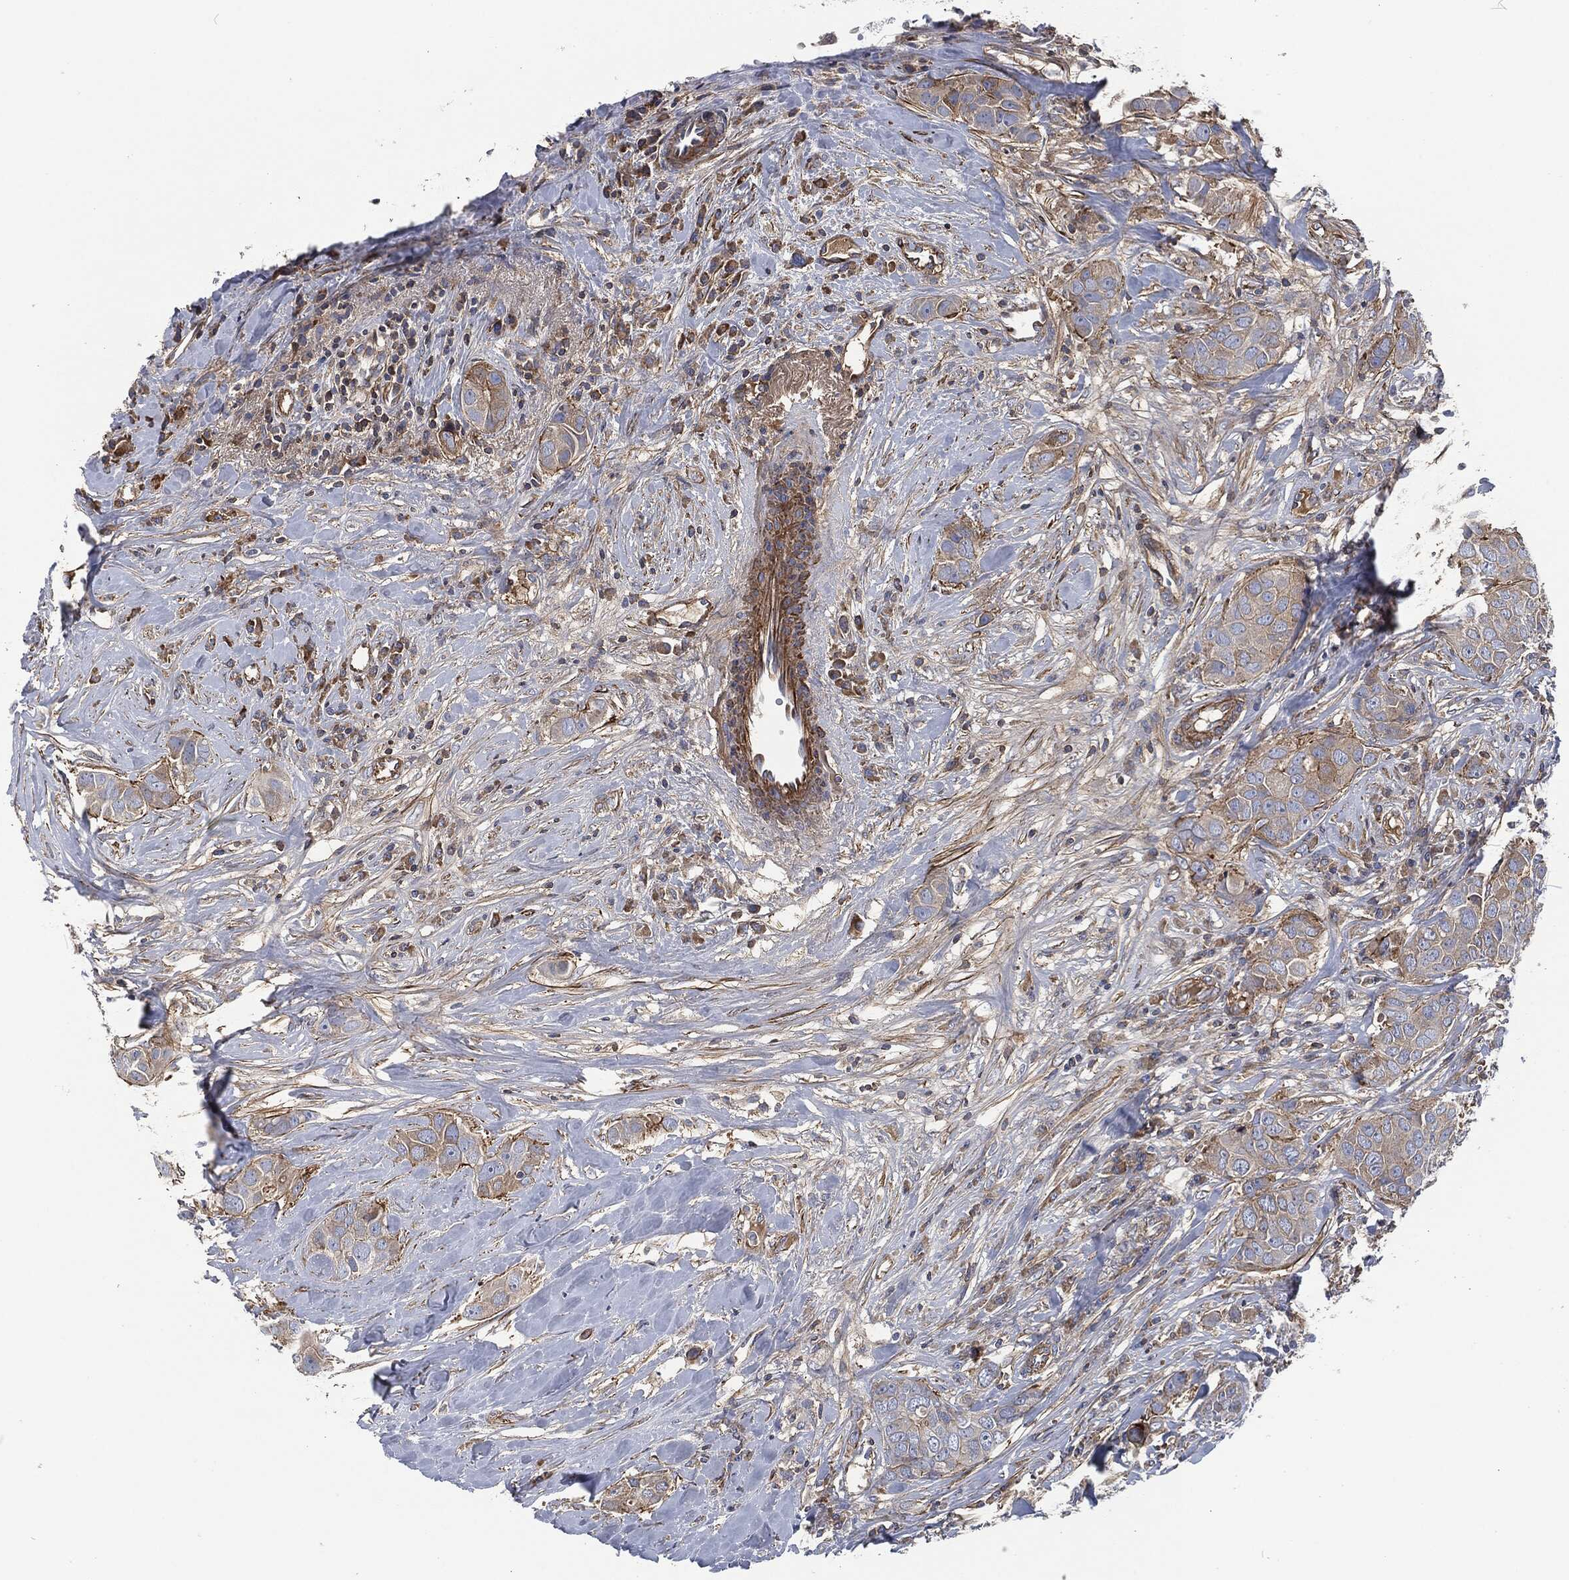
{"staining": {"intensity": "moderate", "quantity": "<25%", "location": "cytoplasmic/membranous"}, "tissue": "breast cancer", "cell_type": "Tumor cells", "image_type": "cancer", "snomed": [{"axis": "morphology", "description": "Duct carcinoma"}, {"axis": "topography", "description": "Breast"}], "caption": "Tumor cells reveal low levels of moderate cytoplasmic/membranous positivity in approximately <25% of cells in breast intraductal carcinoma. (DAB IHC, brown staining for protein, blue staining for nuclei).", "gene": "LGALS9", "patient": {"sex": "female", "age": 43}}